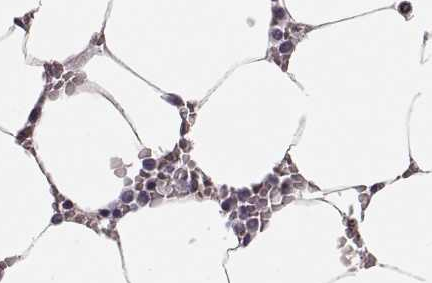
{"staining": {"intensity": "negative", "quantity": "none", "location": "none"}, "tissue": "bone marrow", "cell_type": "Hematopoietic cells", "image_type": "normal", "snomed": [{"axis": "morphology", "description": "Normal tissue, NOS"}, {"axis": "topography", "description": "Bone marrow"}], "caption": "Immunohistochemistry (IHC) of unremarkable human bone marrow displays no positivity in hematopoietic cells.", "gene": "RDH13", "patient": {"sex": "female", "age": 52}}